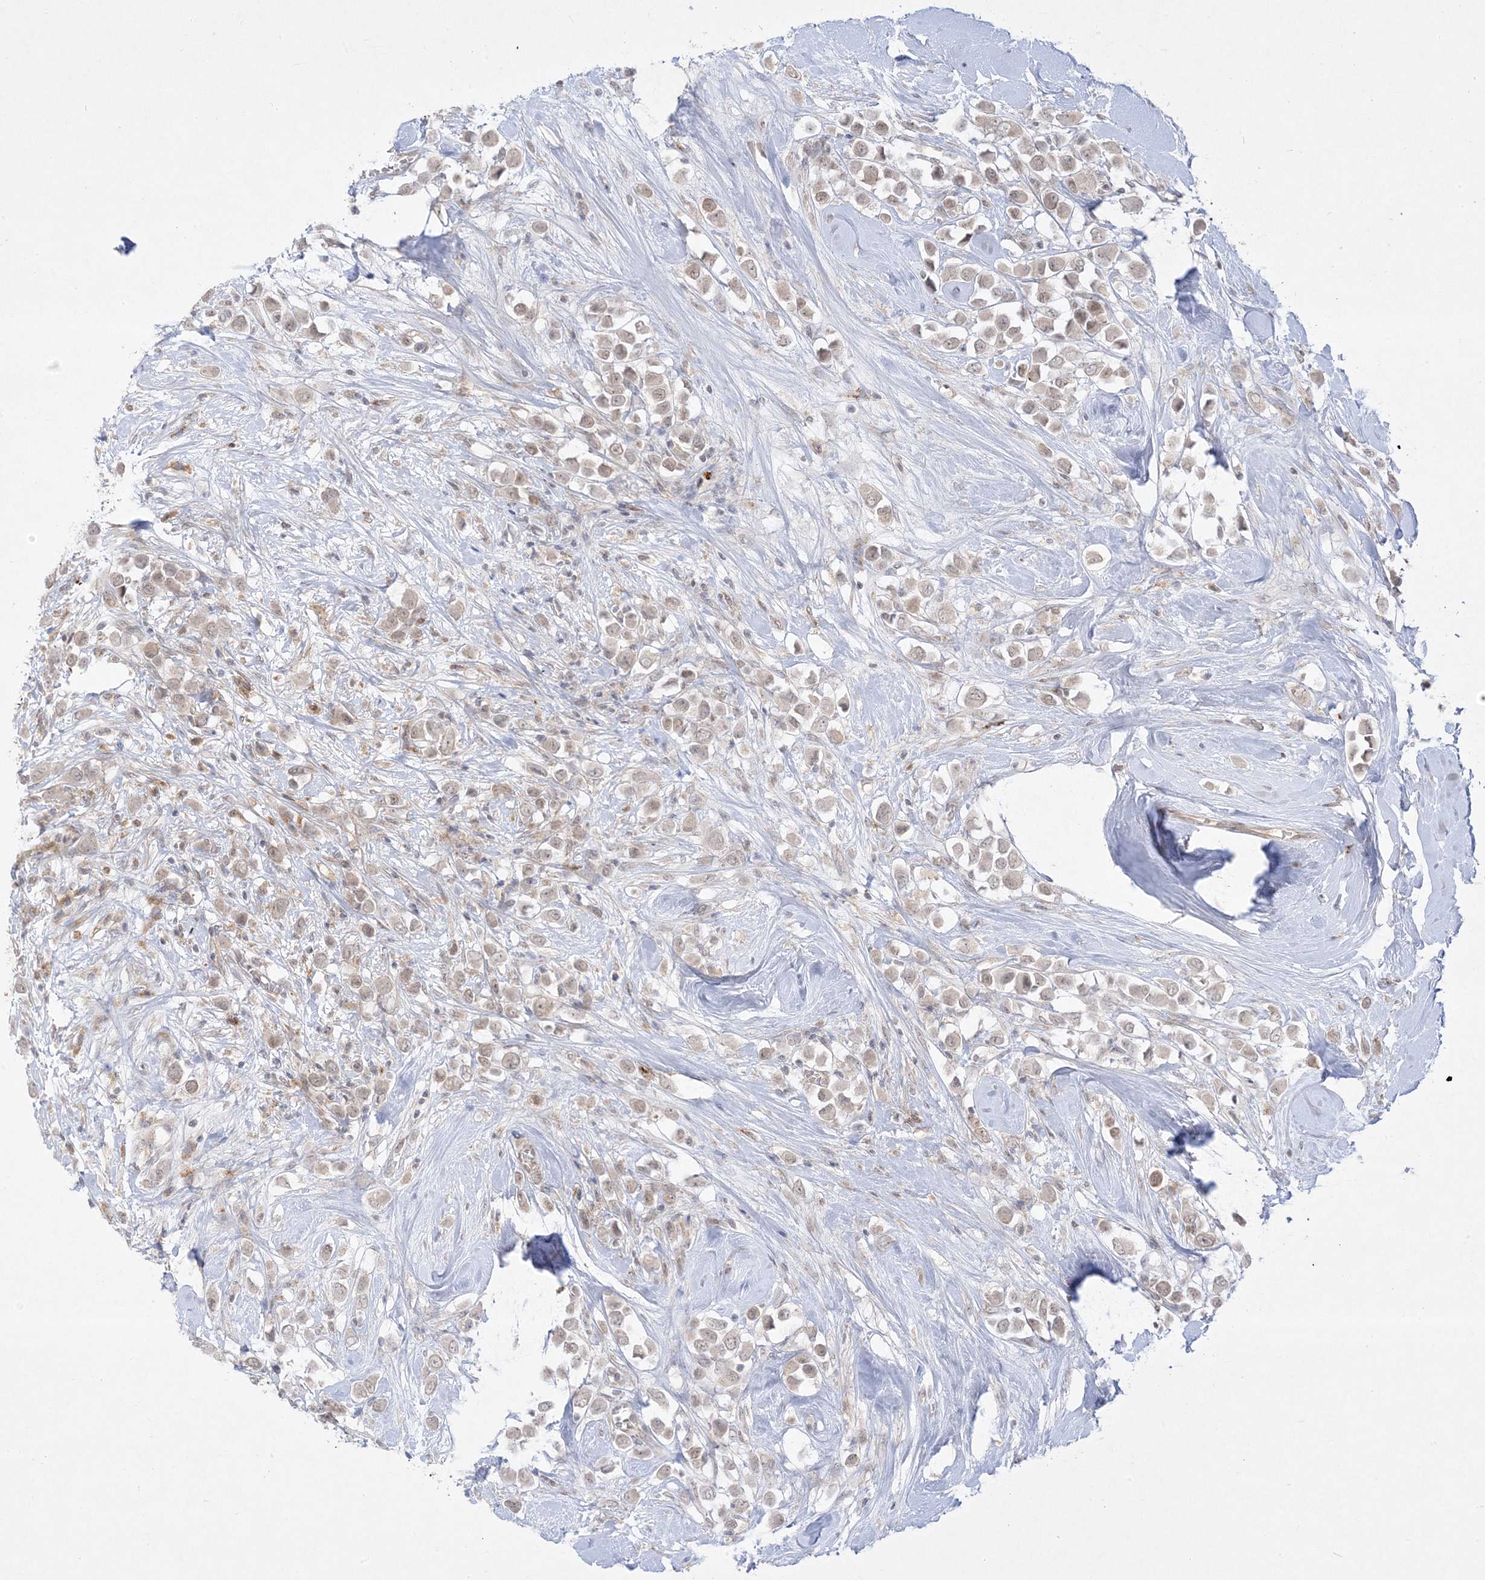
{"staining": {"intensity": "weak", "quantity": ">75%", "location": "cytoplasmic/membranous,nuclear"}, "tissue": "breast cancer", "cell_type": "Tumor cells", "image_type": "cancer", "snomed": [{"axis": "morphology", "description": "Duct carcinoma"}, {"axis": "topography", "description": "Breast"}], "caption": "Human breast cancer stained with a protein marker shows weak staining in tumor cells.", "gene": "PTK6", "patient": {"sex": "female", "age": 61}}